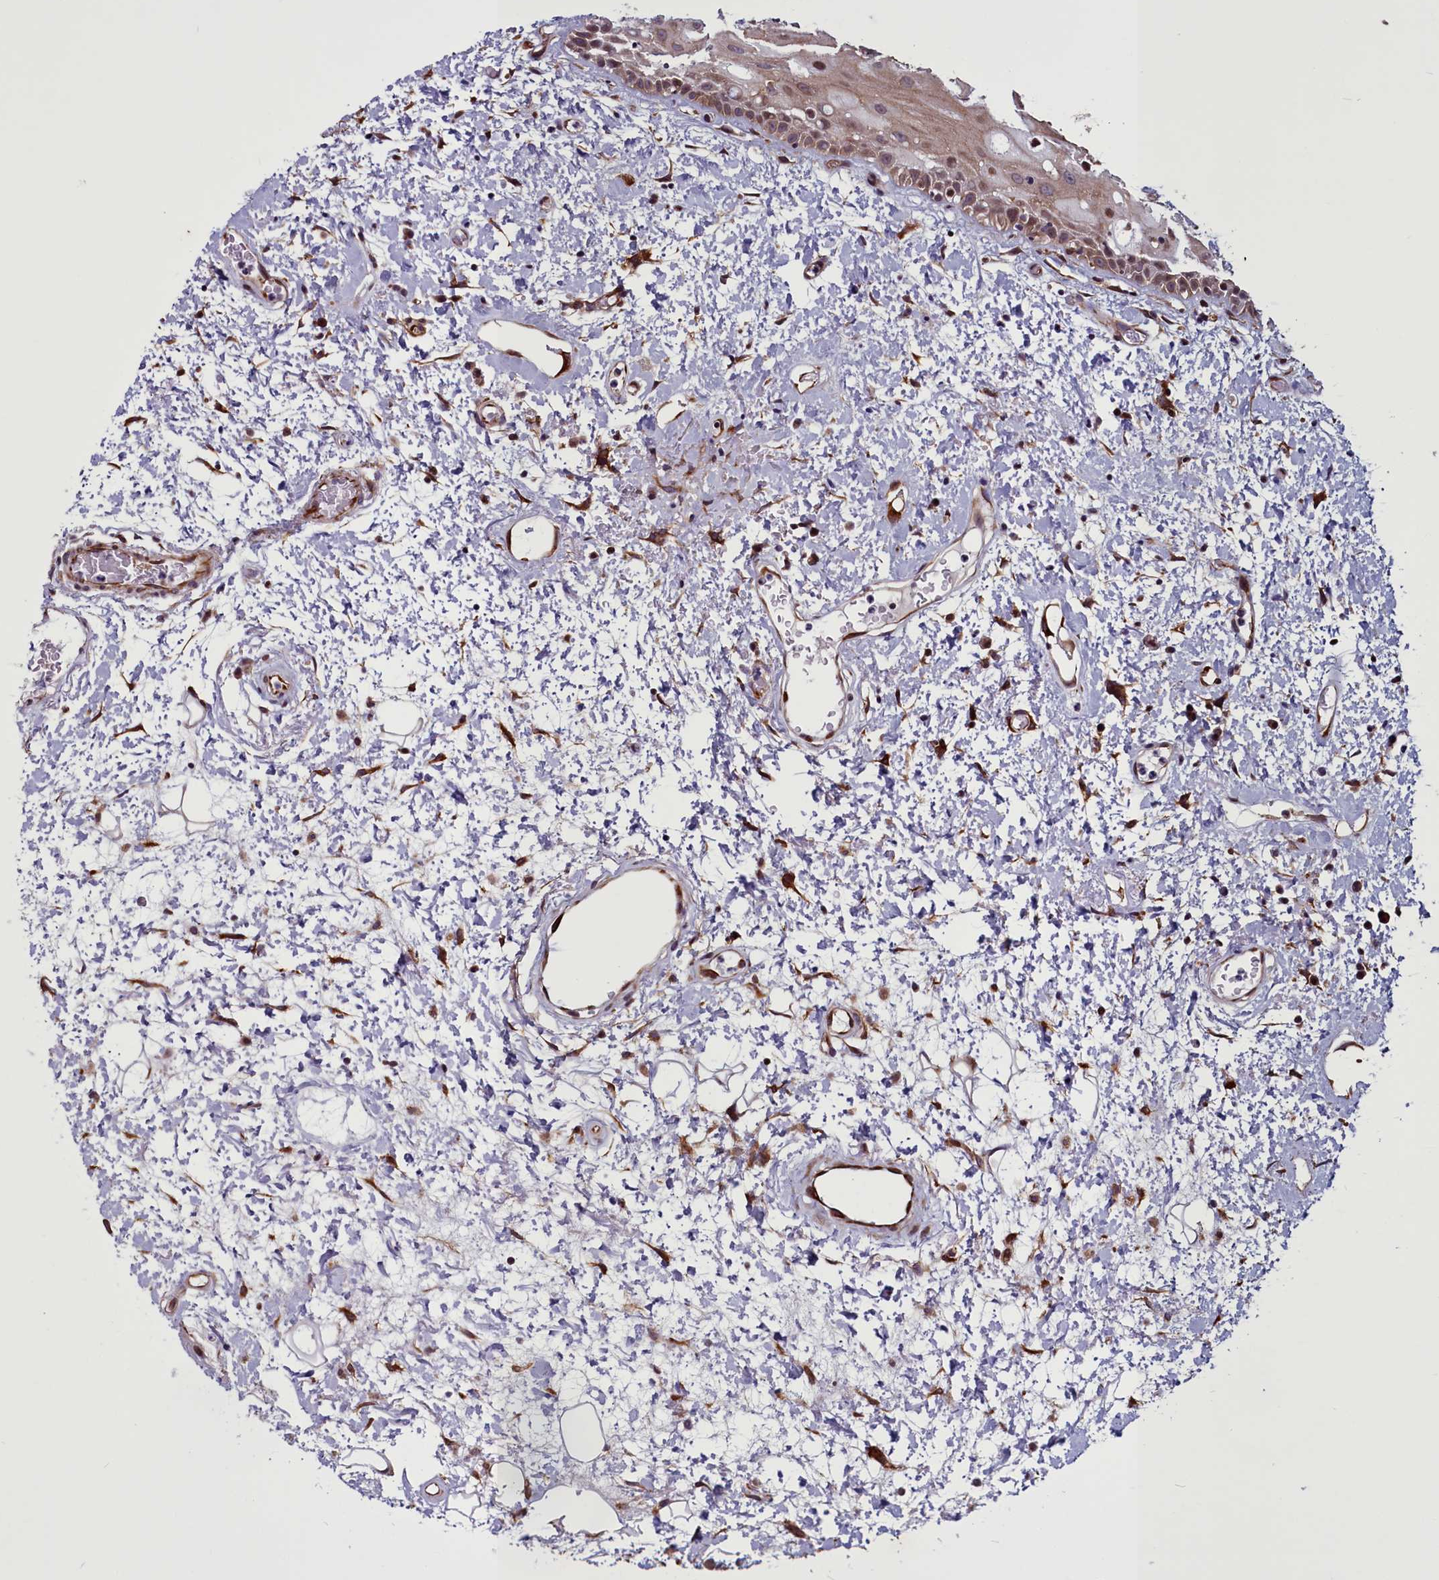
{"staining": {"intensity": "moderate", "quantity": ">75%", "location": "cytoplasmic/membranous,nuclear"}, "tissue": "oral mucosa", "cell_type": "Squamous epithelial cells", "image_type": "normal", "snomed": [{"axis": "morphology", "description": "Normal tissue, NOS"}, {"axis": "topography", "description": "Oral tissue"}], "caption": "This is a photomicrograph of immunohistochemistry staining of unremarkable oral mucosa, which shows moderate positivity in the cytoplasmic/membranous,nuclear of squamous epithelial cells.", "gene": "MCRIP1", "patient": {"sex": "female", "age": 76}}